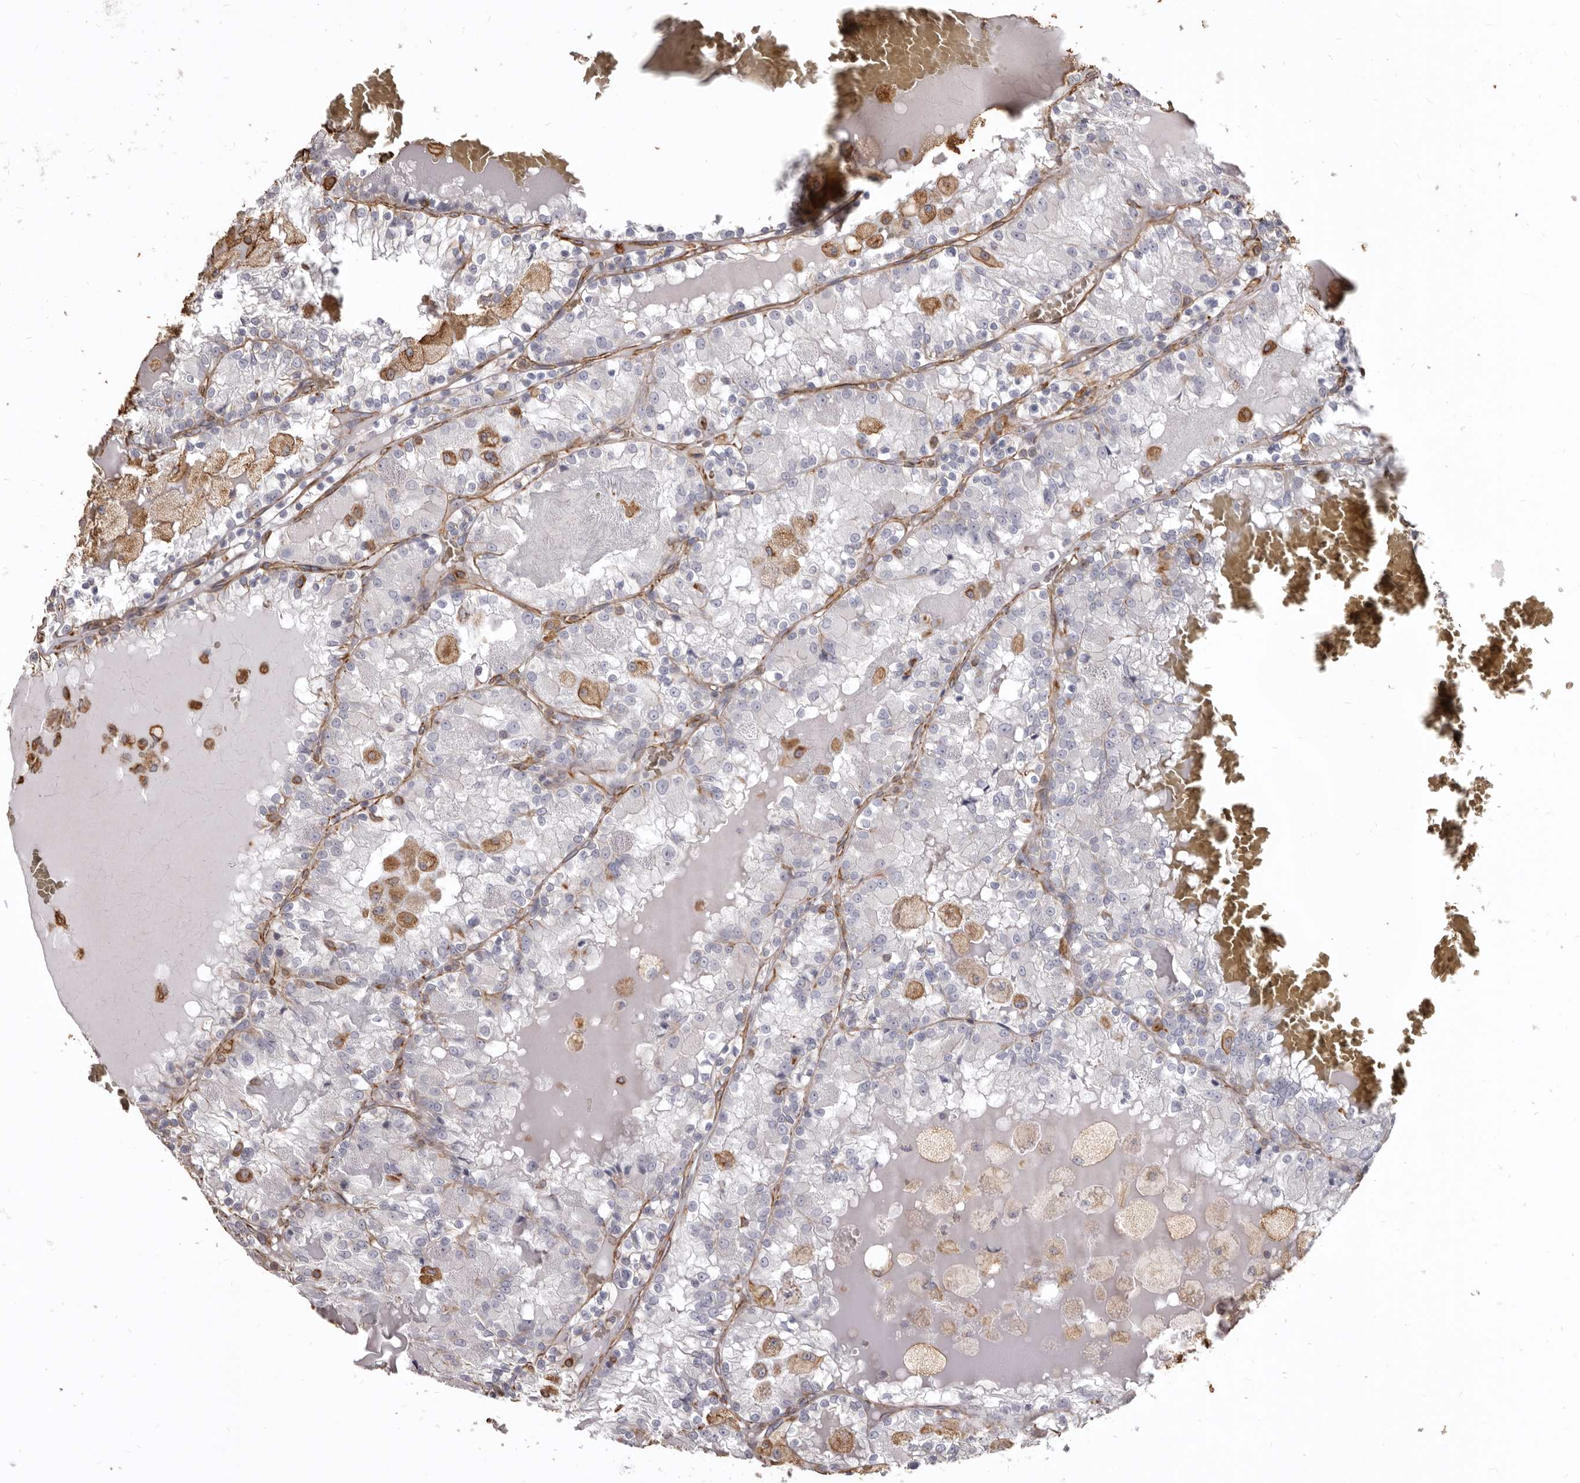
{"staining": {"intensity": "negative", "quantity": "none", "location": "none"}, "tissue": "renal cancer", "cell_type": "Tumor cells", "image_type": "cancer", "snomed": [{"axis": "morphology", "description": "Adenocarcinoma, NOS"}, {"axis": "topography", "description": "Kidney"}], "caption": "Adenocarcinoma (renal) was stained to show a protein in brown. There is no significant staining in tumor cells.", "gene": "MTURN", "patient": {"sex": "female", "age": 56}}